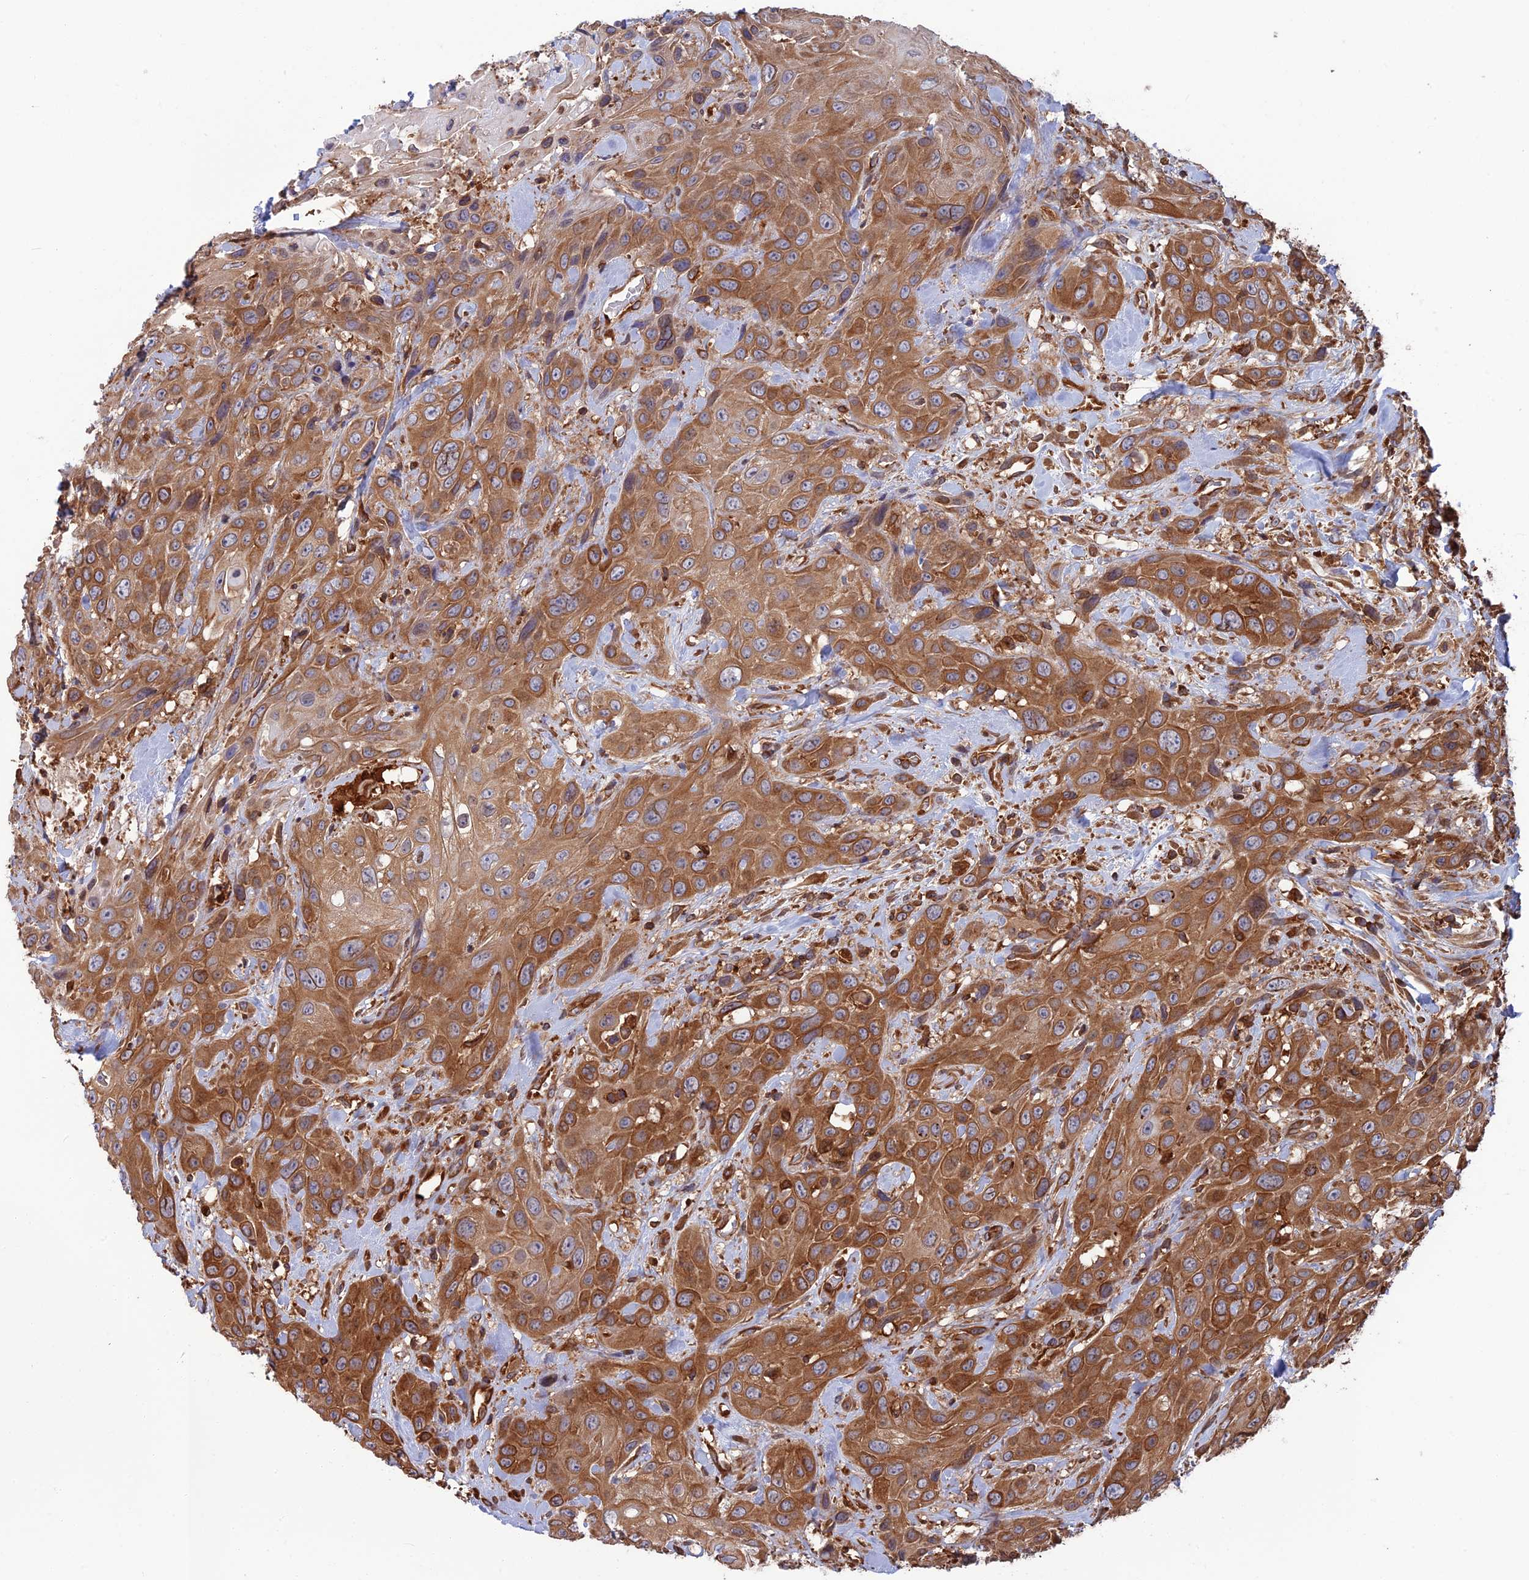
{"staining": {"intensity": "moderate", "quantity": ">75%", "location": "cytoplasmic/membranous"}, "tissue": "head and neck cancer", "cell_type": "Tumor cells", "image_type": "cancer", "snomed": [{"axis": "morphology", "description": "Squamous cell carcinoma, NOS"}, {"axis": "topography", "description": "Head-Neck"}], "caption": "The photomicrograph shows immunohistochemical staining of squamous cell carcinoma (head and neck). There is moderate cytoplasmic/membranous expression is identified in about >75% of tumor cells.", "gene": "WDR1", "patient": {"sex": "male", "age": 81}}